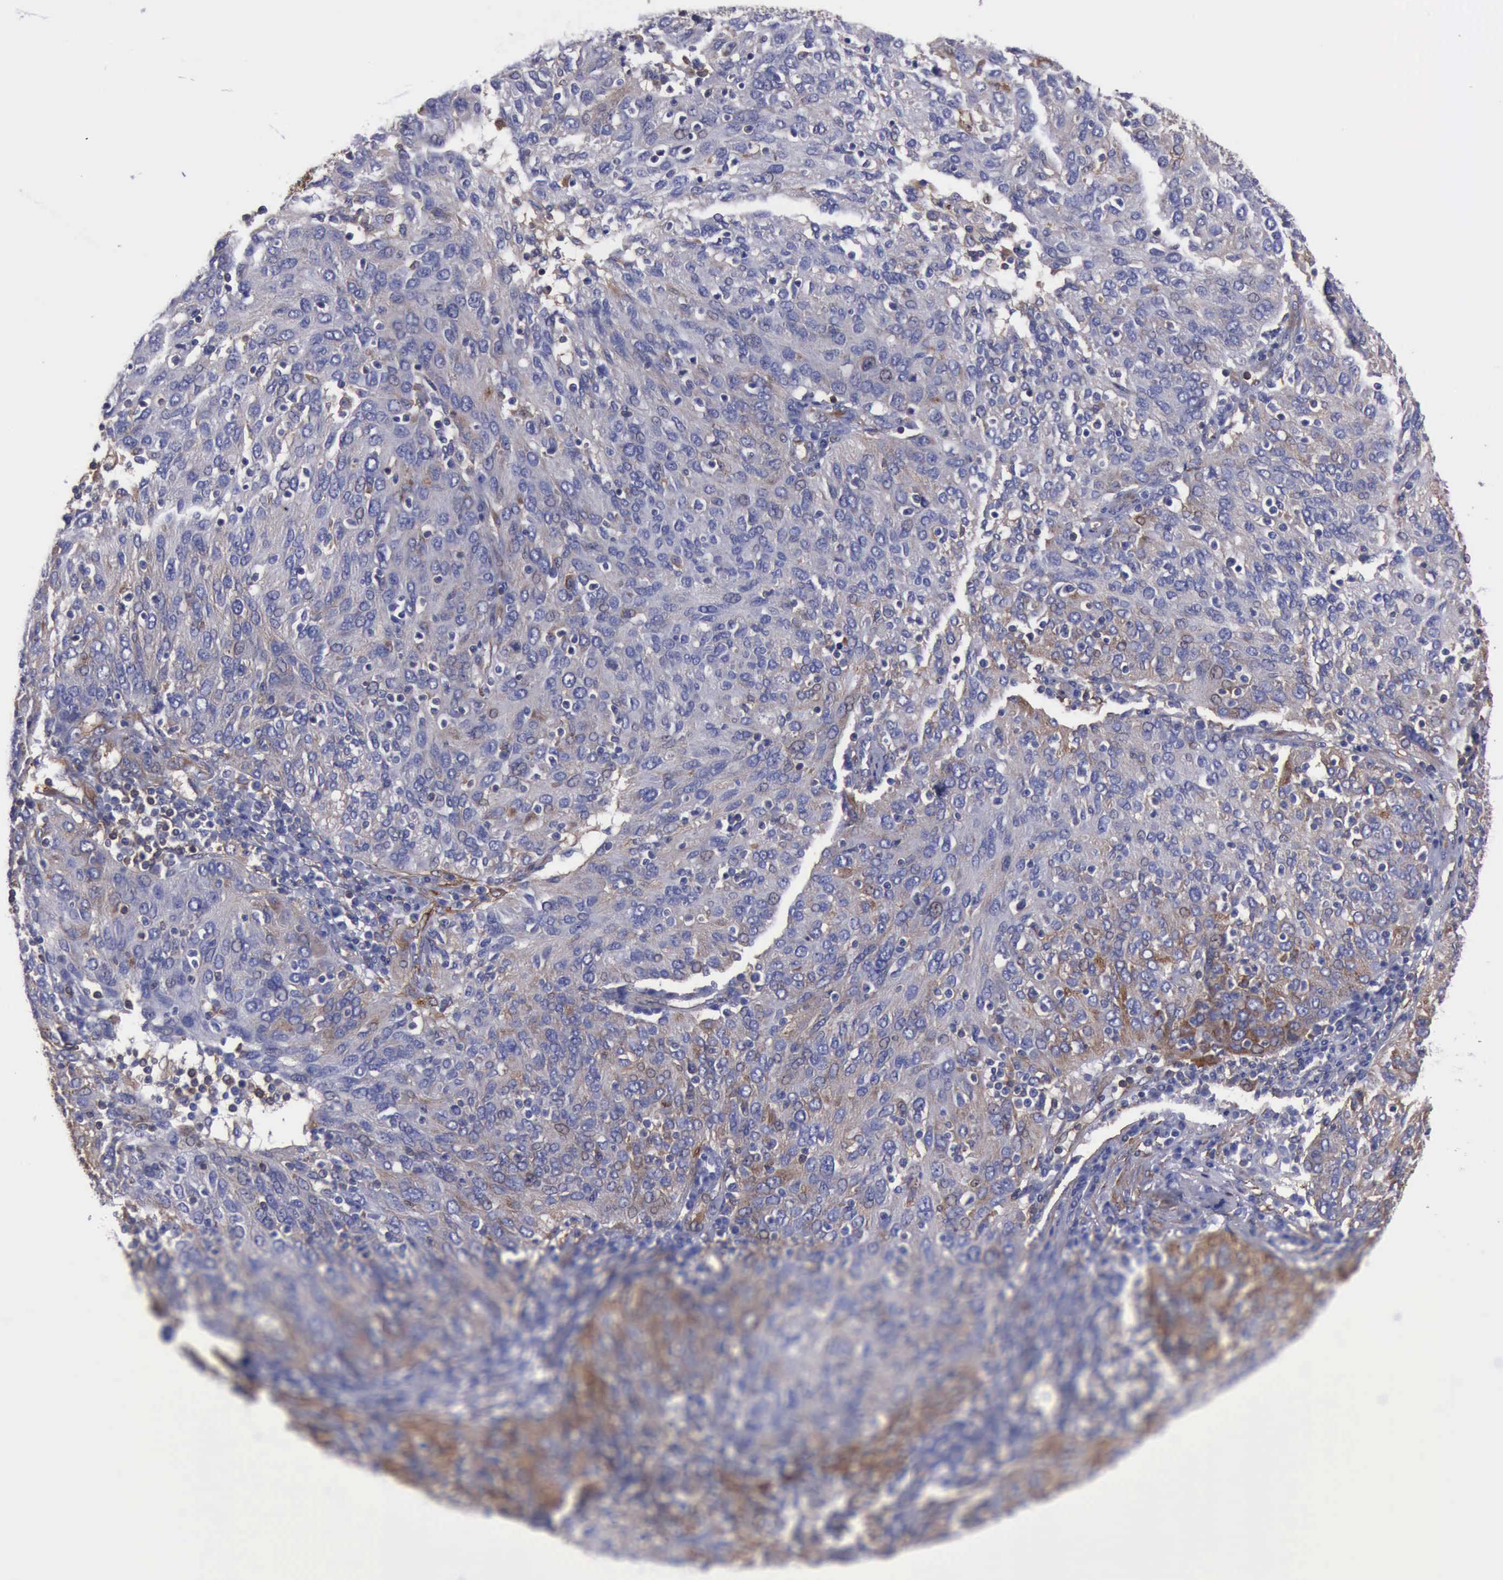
{"staining": {"intensity": "moderate", "quantity": "<25%", "location": "cytoplasmic/membranous"}, "tissue": "ovarian cancer", "cell_type": "Tumor cells", "image_type": "cancer", "snomed": [{"axis": "morphology", "description": "Carcinoma, endometroid"}, {"axis": "topography", "description": "Ovary"}], "caption": "A high-resolution histopathology image shows IHC staining of ovarian endometroid carcinoma, which displays moderate cytoplasmic/membranous positivity in approximately <25% of tumor cells.", "gene": "FLNA", "patient": {"sex": "female", "age": 50}}